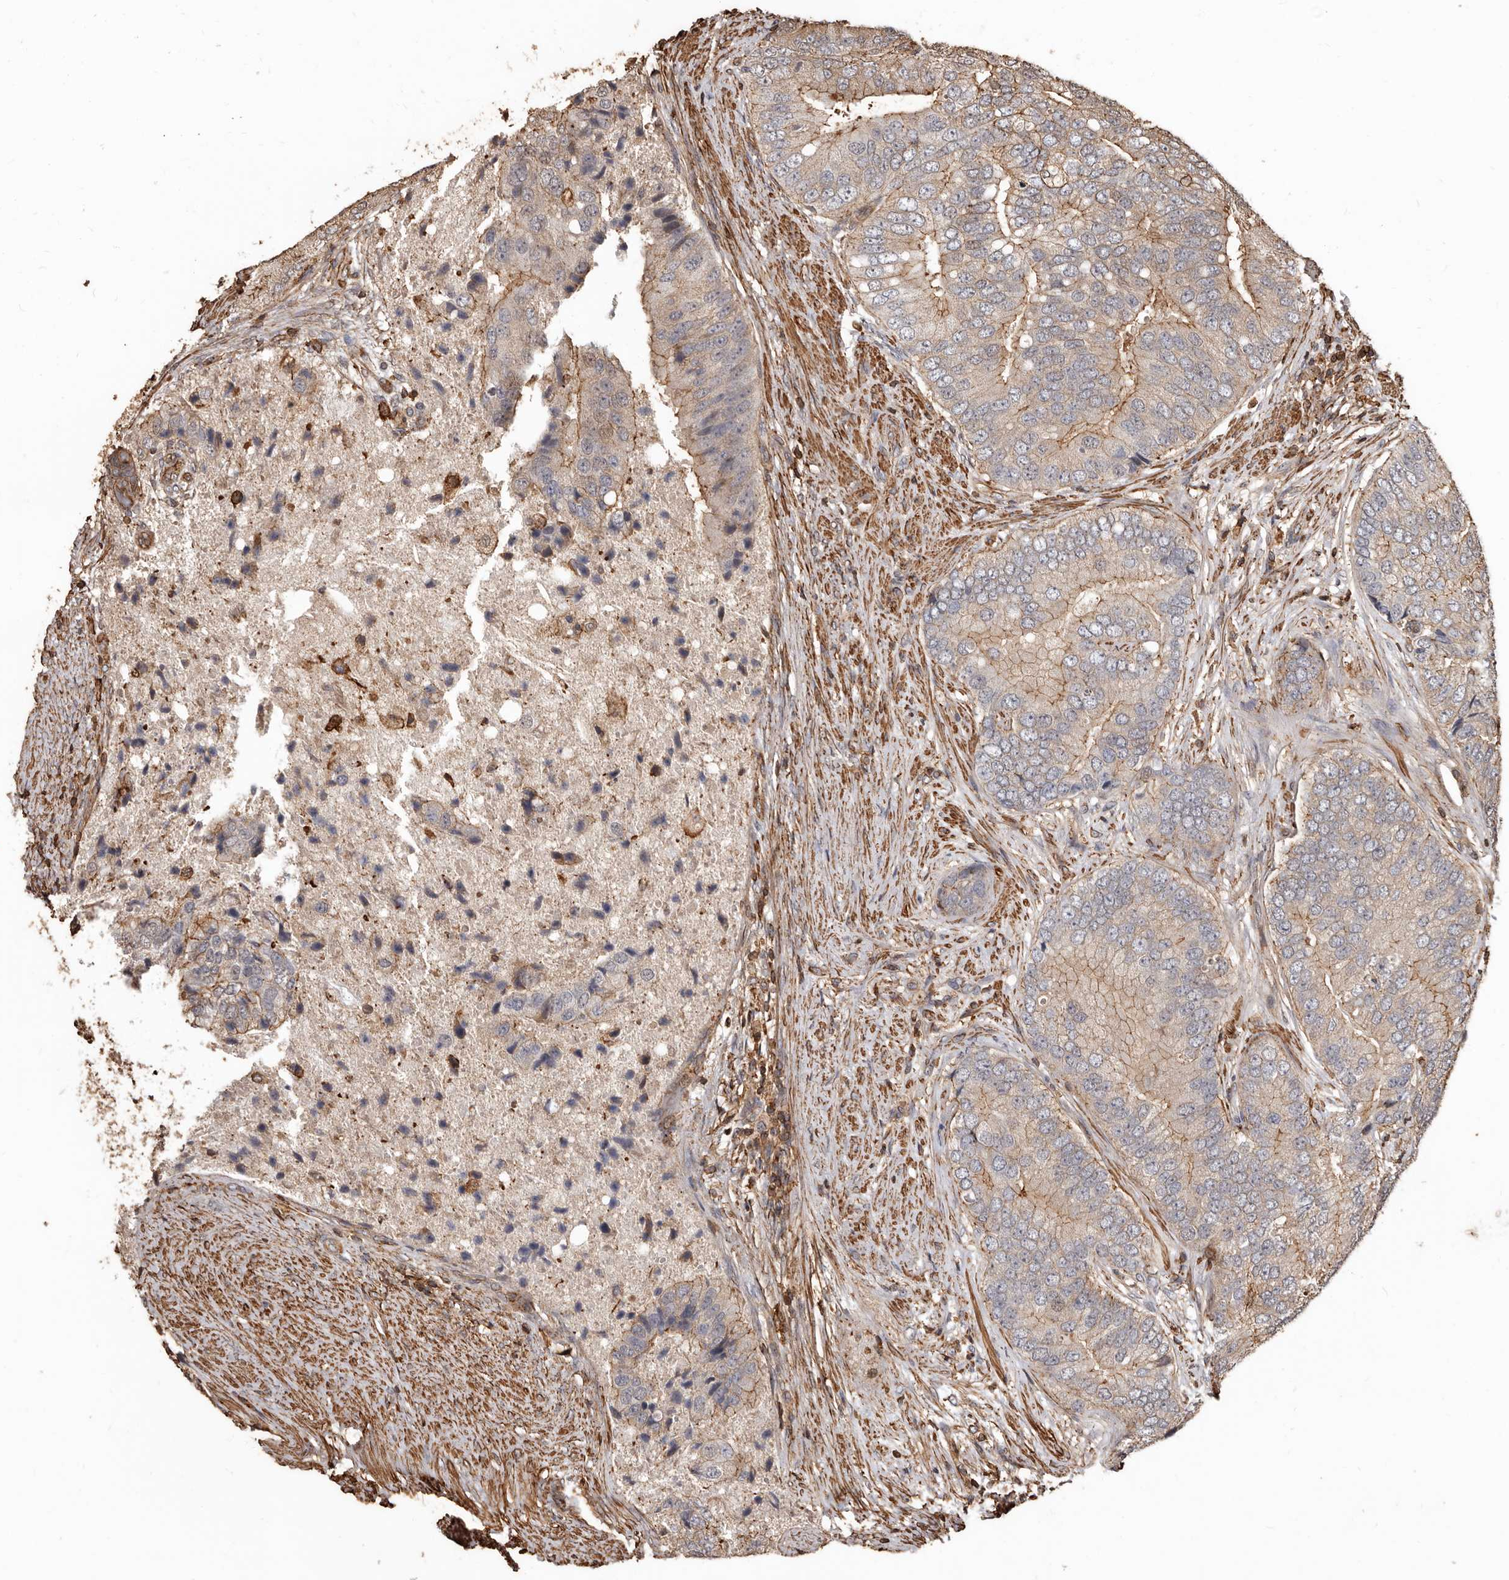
{"staining": {"intensity": "moderate", "quantity": "<25%", "location": "cytoplasmic/membranous"}, "tissue": "prostate cancer", "cell_type": "Tumor cells", "image_type": "cancer", "snomed": [{"axis": "morphology", "description": "Adenocarcinoma, High grade"}, {"axis": "topography", "description": "Prostate"}], "caption": "High-power microscopy captured an immunohistochemistry (IHC) histopathology image of adenocarcinoma (high-grade) (prostate), revealing moderate cytoplasmic/membranous positivity in about <25% of tumor cells. (brown staining indicates protein expression, while blue staining denotes nuclei).", "gene": "GSK3A", "patient": {"sex": "male", "age": 70}}